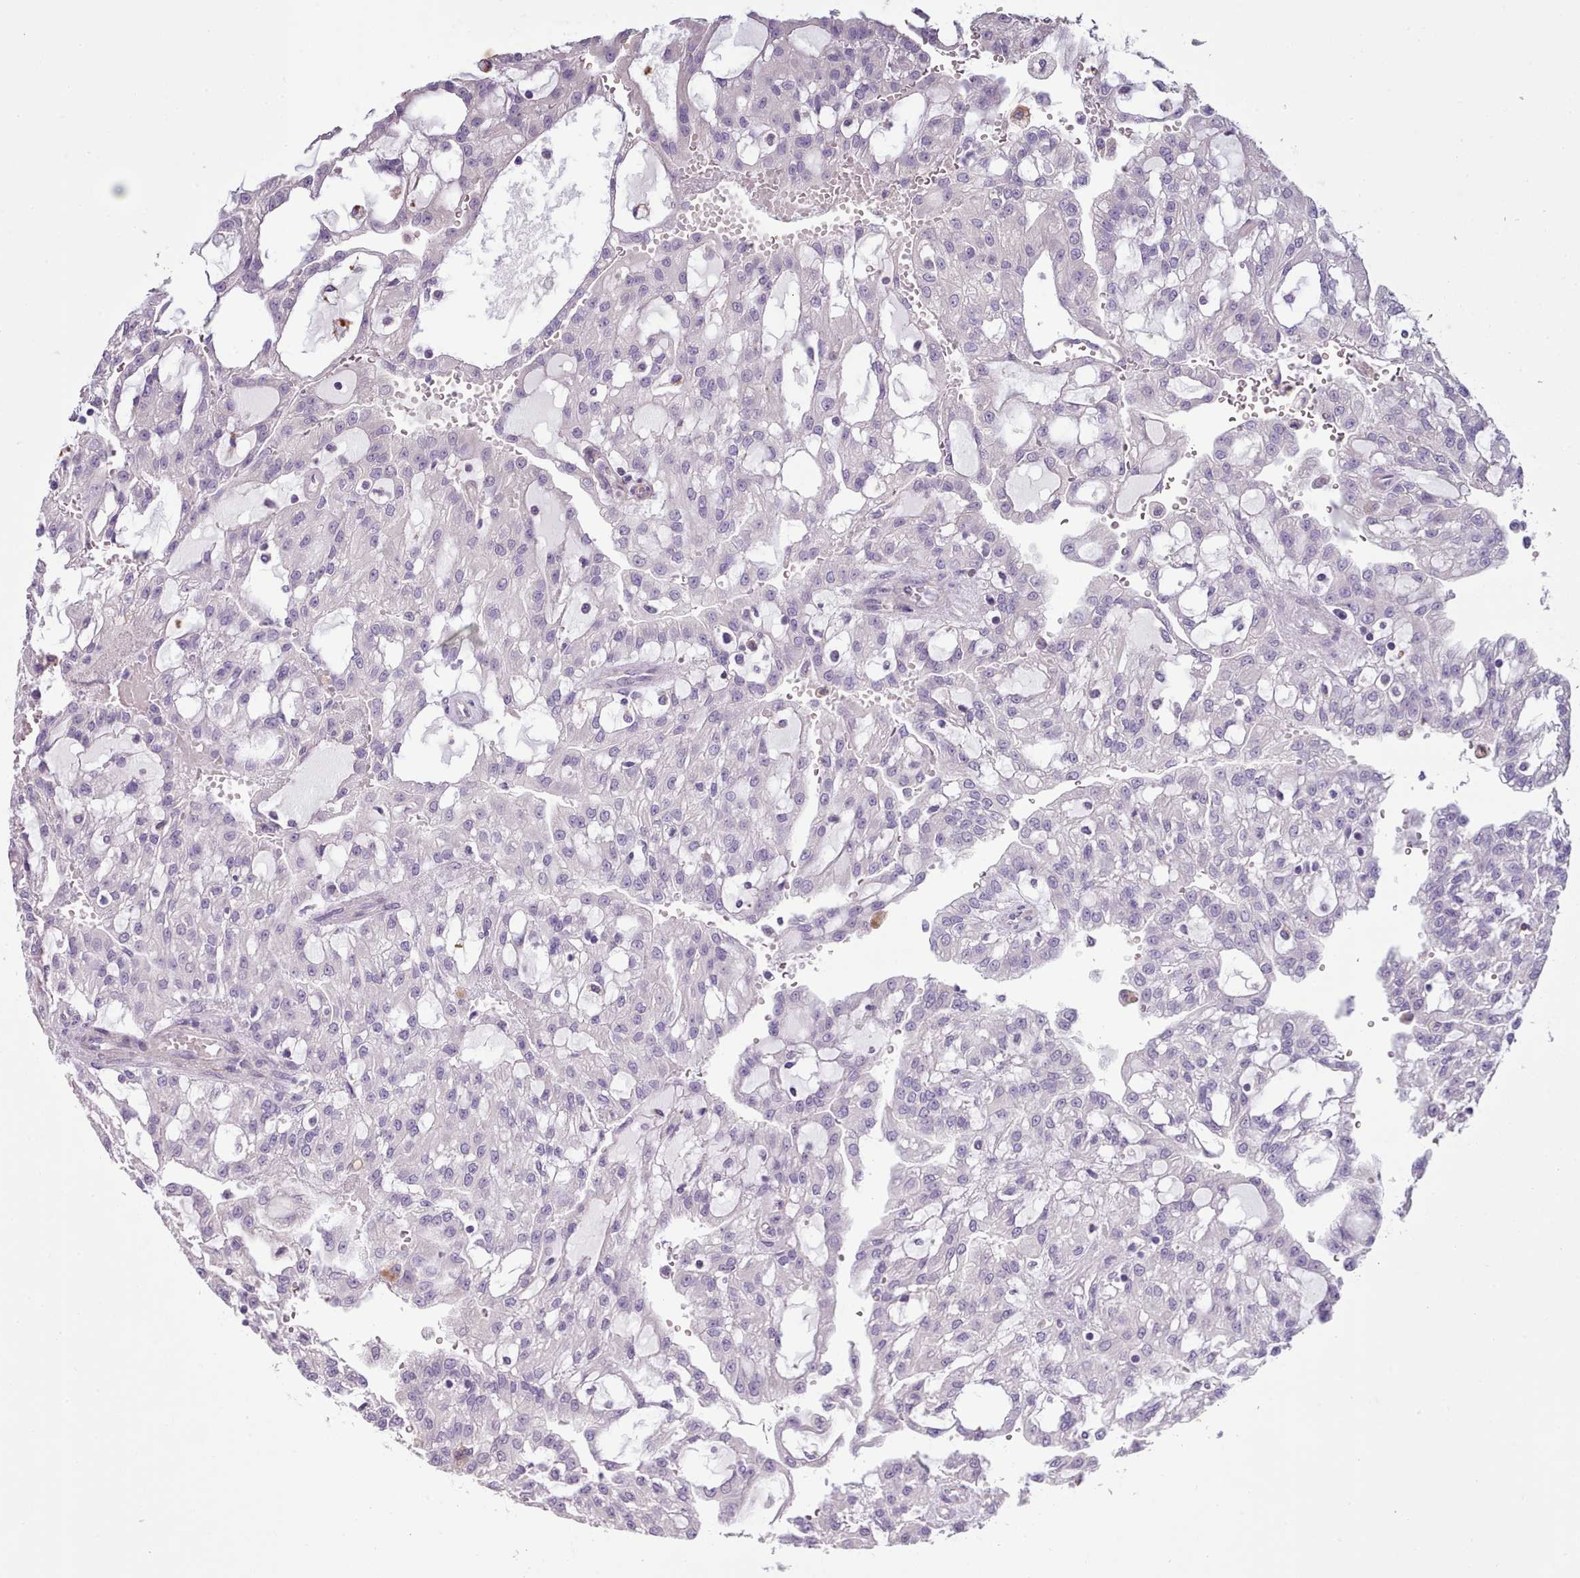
{"staining": {"intensity": "negative", "quantity": "none", "location": "none"}, "tissue": "renal cancer", "cell_type": "Tumor cells", "image_type": "cancer", "snomed": [{"axis": "morphology", "description": "Adenocarcinoma, NOS"}, {"axis": "topography", "description": "Kidney"}], "caption": "Immunohistochemical staining of renal cancer reveals no significant staining in tumor cells.", "gene": "SETX", "patient": {"sex": "male", "age": 63}}